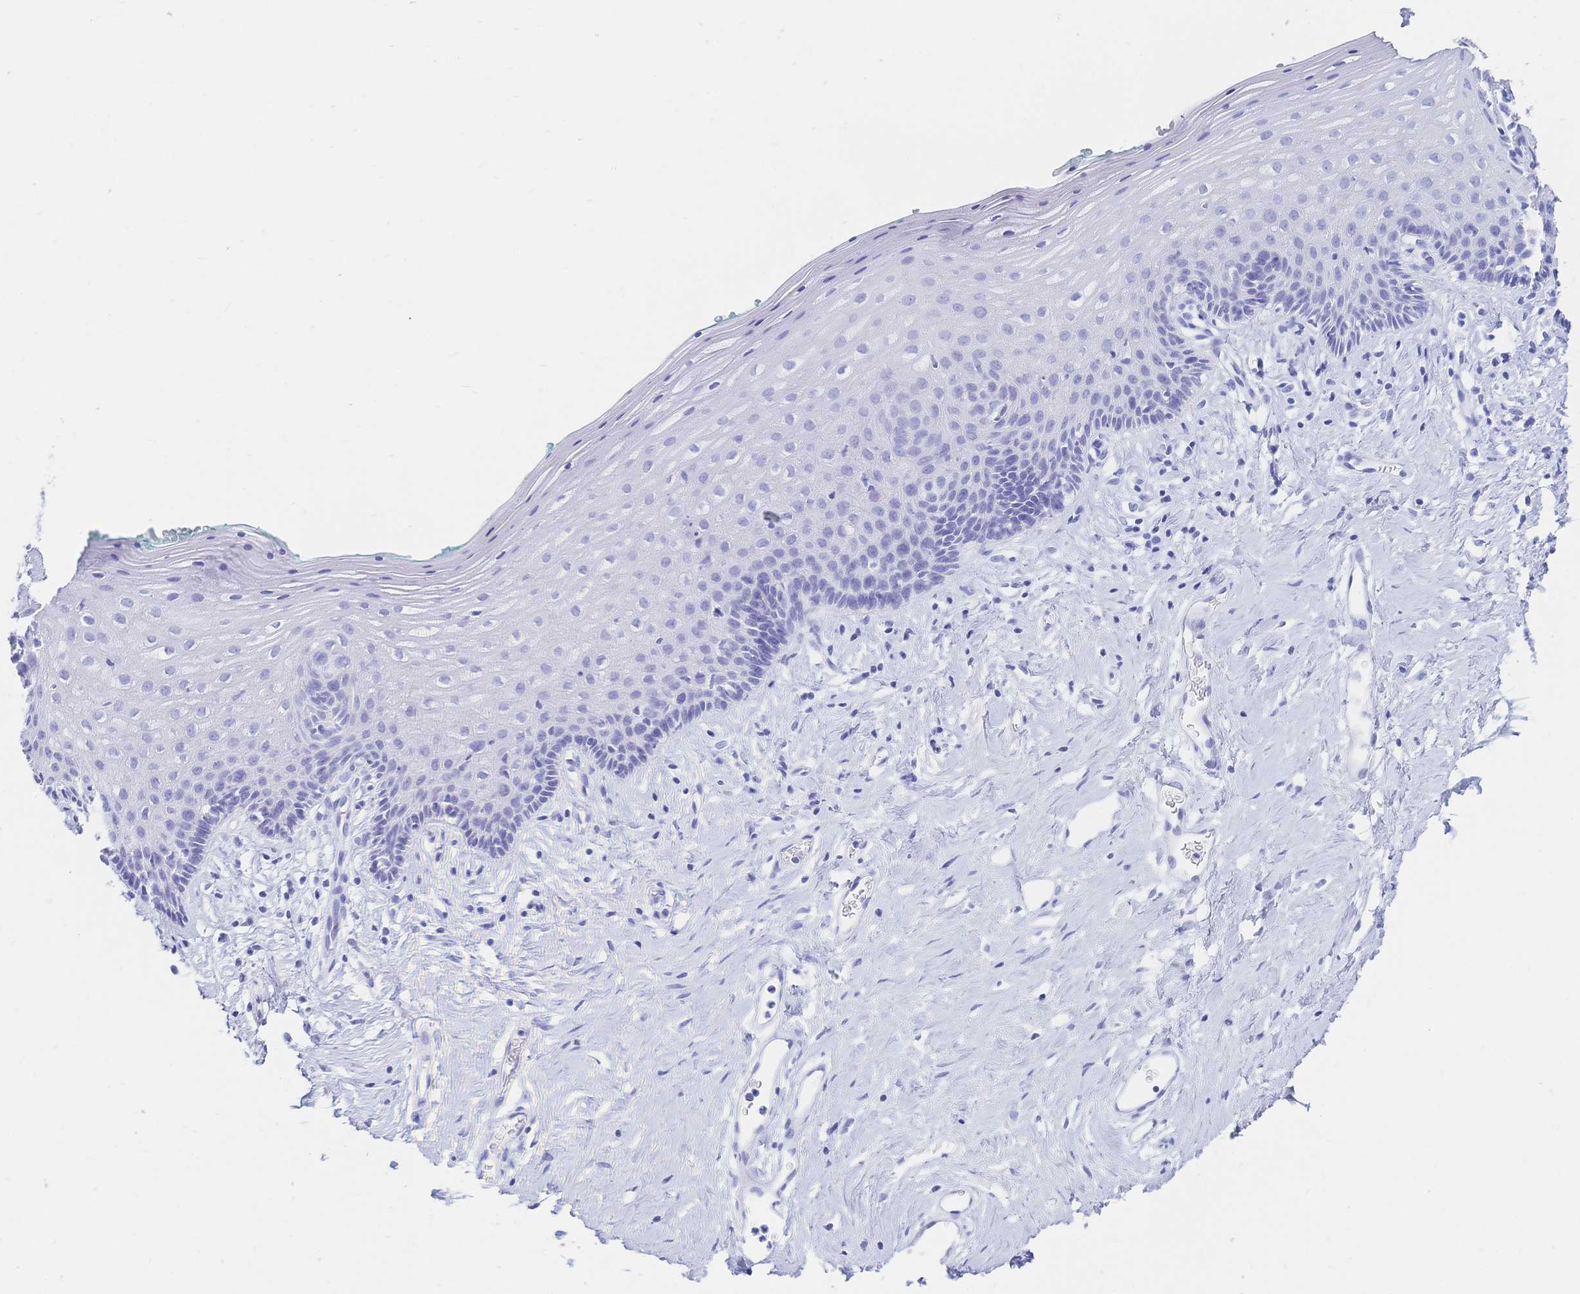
{"staining": {"intensity": "negative", "quantity": "none", "location": "none"}, "tissue": "vagina", "cell_type": "Squamous epithelial cells", "image_type": "normal", "snomed": [{"axis": "morphology", "description": "Normal tissue, NOS"}, {"axis": "topography", "description": "Vagina"}], "caption": "The IHC histopathology image has no significant staining in squamous epithelial cells of vagina.", "gene": "MEP1B", "patient": {"sex": "female", "age": 42}}